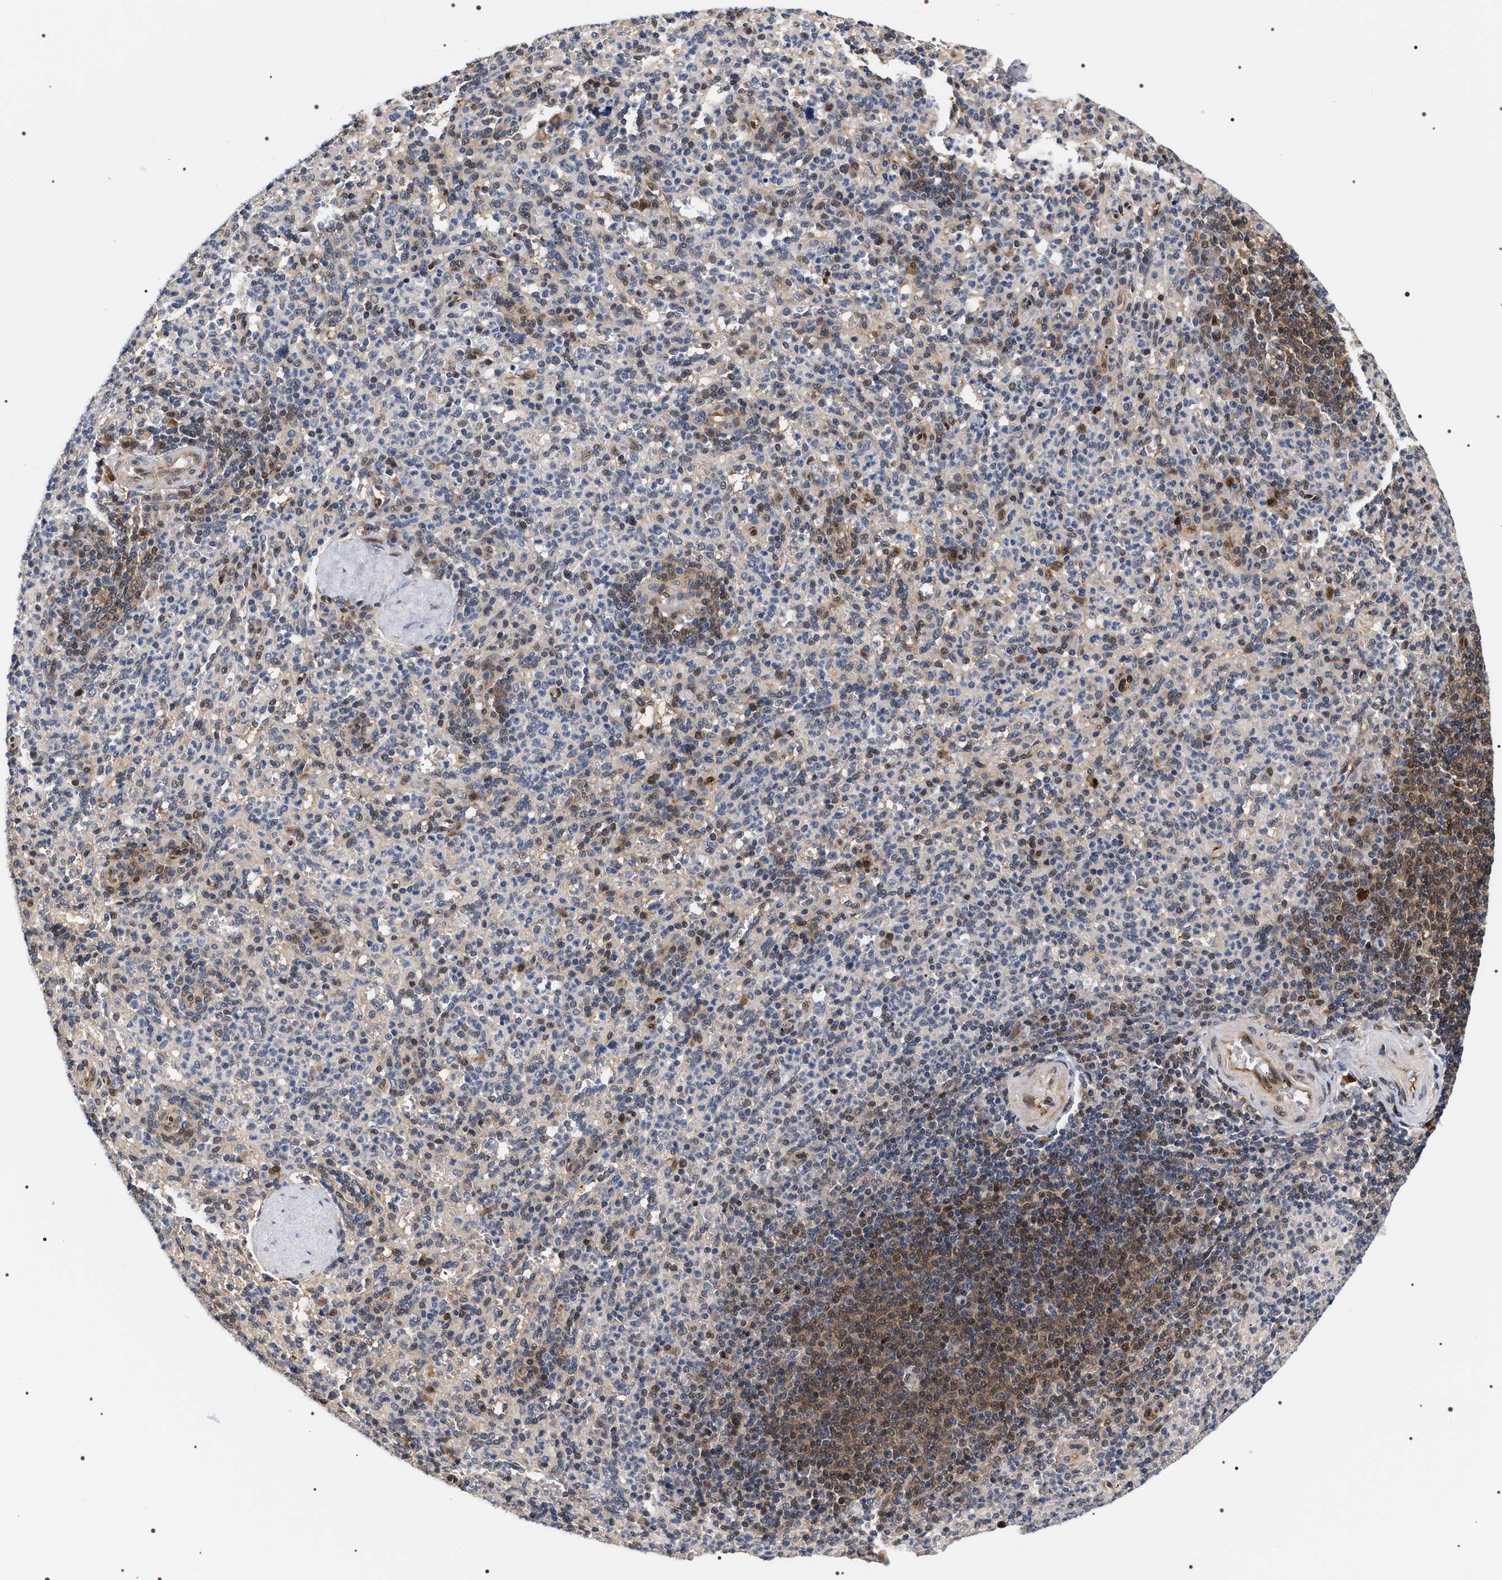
{"staining": {"intensity": "weak", "quantity": "<25%", "location": "nuclear"}, "tissue": "spleen", "cell_type": "Cells in red pulp", "image_type": "normal", "snomed": [{"axis": "morphology", "description": "Normal tissue, NOS"}, {"axis": "topography", "description": "Spleen"}], "caption": "Immunohistochemistry (IHC) photomicrograph of benign spleen: spleen stained with DAB demonstrates no significant protein positivity in cells in red pulp. Nuclei are stained in blue.", "gene": "BAG6", "patient": {"sex": "male", "age": 36}}